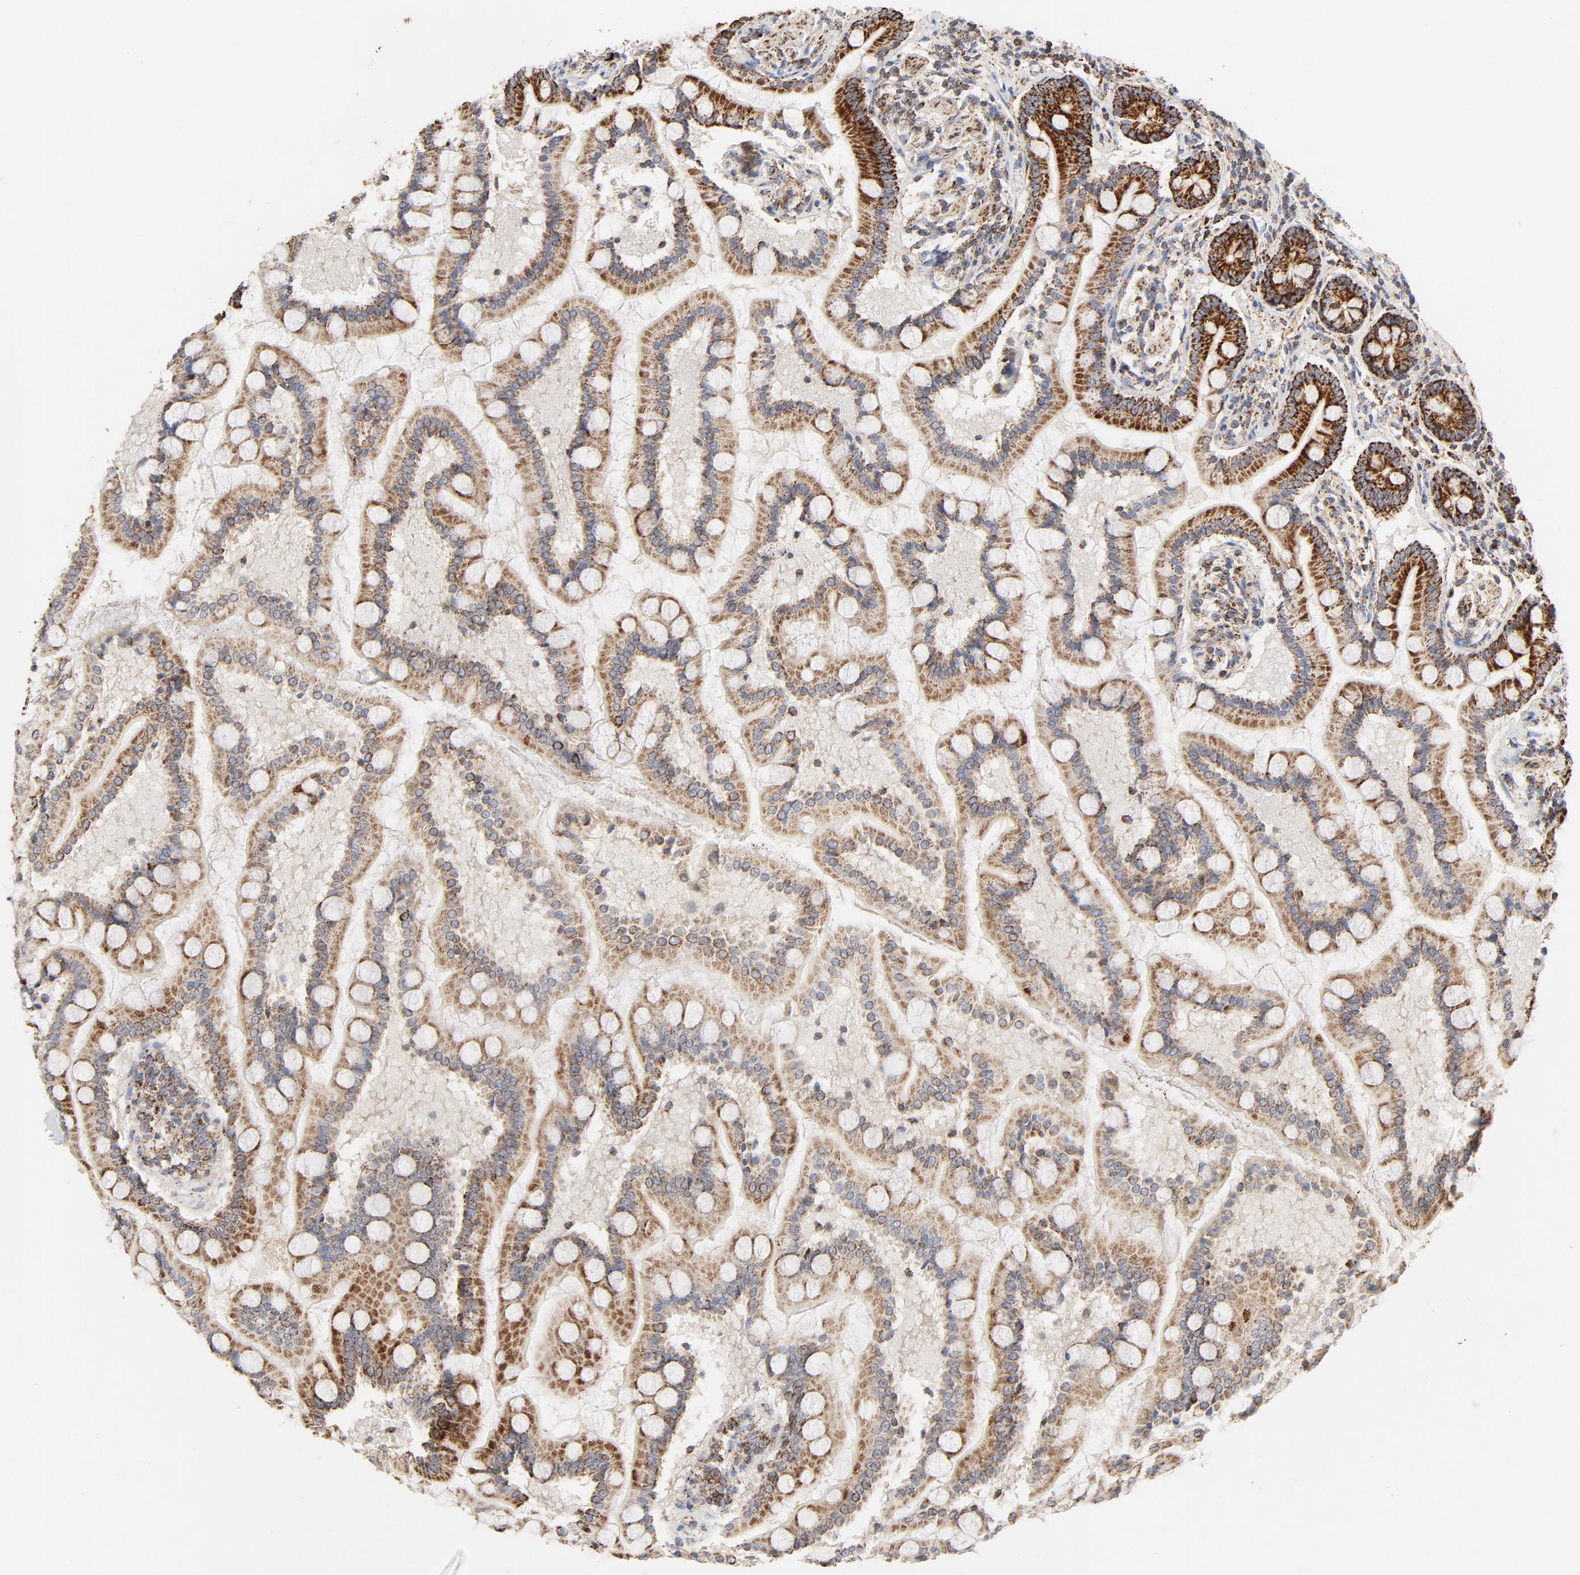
{"staining": {"intensity": "strong", "quantity": ">75%", "location": "cytoplasmic/membranous"}, "tissue": "small intestine", "cell_type": "Glandular cells", "image_type": "normal", "snomed": [{"axis": "morphology", "description": "Normal tissue, NOS"}, {"axis": "topography", "description": "Small intestine"}], "caption": "The photomicrograph exhibits immunohistochemical staining of normal small intestine. There is strong cytoplasmic/membranous expression is appreciated in about >75% of glandular cells. The protein is shown in brown color, while the nuclei are stained blue.", "gene": "PCNX4", "patient": {"sex": "male", "age": 41}}